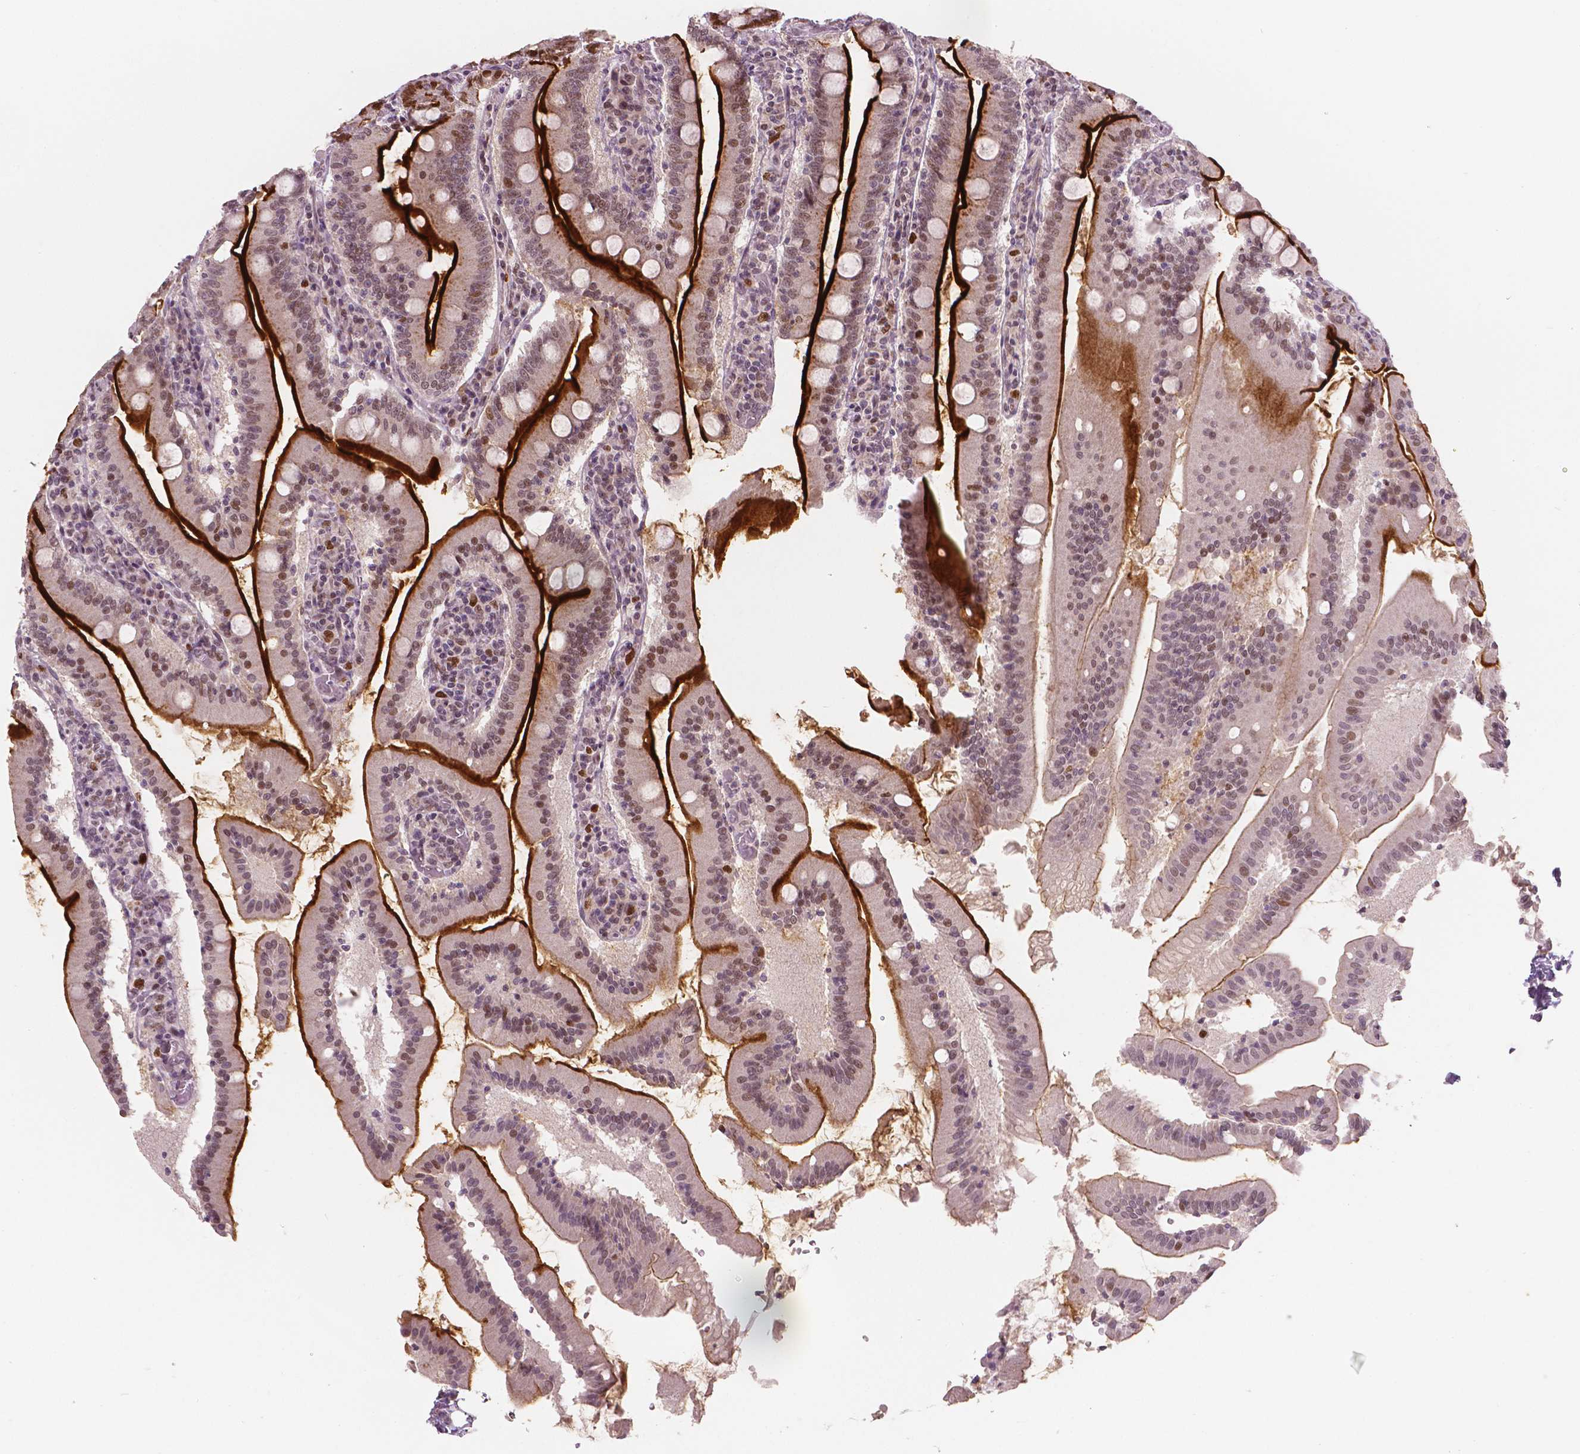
{"staining": {"intensity": "strong", "quantity": "25%-75%", "location": "cytoplasmic/membranous,nuclear"}, "tissue": "small intestine", "cell_type": "Glandular cells", "image_type": "normal", "snomed": [{"axis": "morphology", "description": "Normal tissue, NOS"}, {"axis": "topography", "description": "Small intestine"}], "caption": "Immunohistochemical staining of unremarkable human small intestine demonstrates strong cytoplasmic/membranous,nuclear protein staining in approximately 25%-75% of glandular cells.", "gene": "NSD2", "patient": {"sex": "male", "age": 37}}